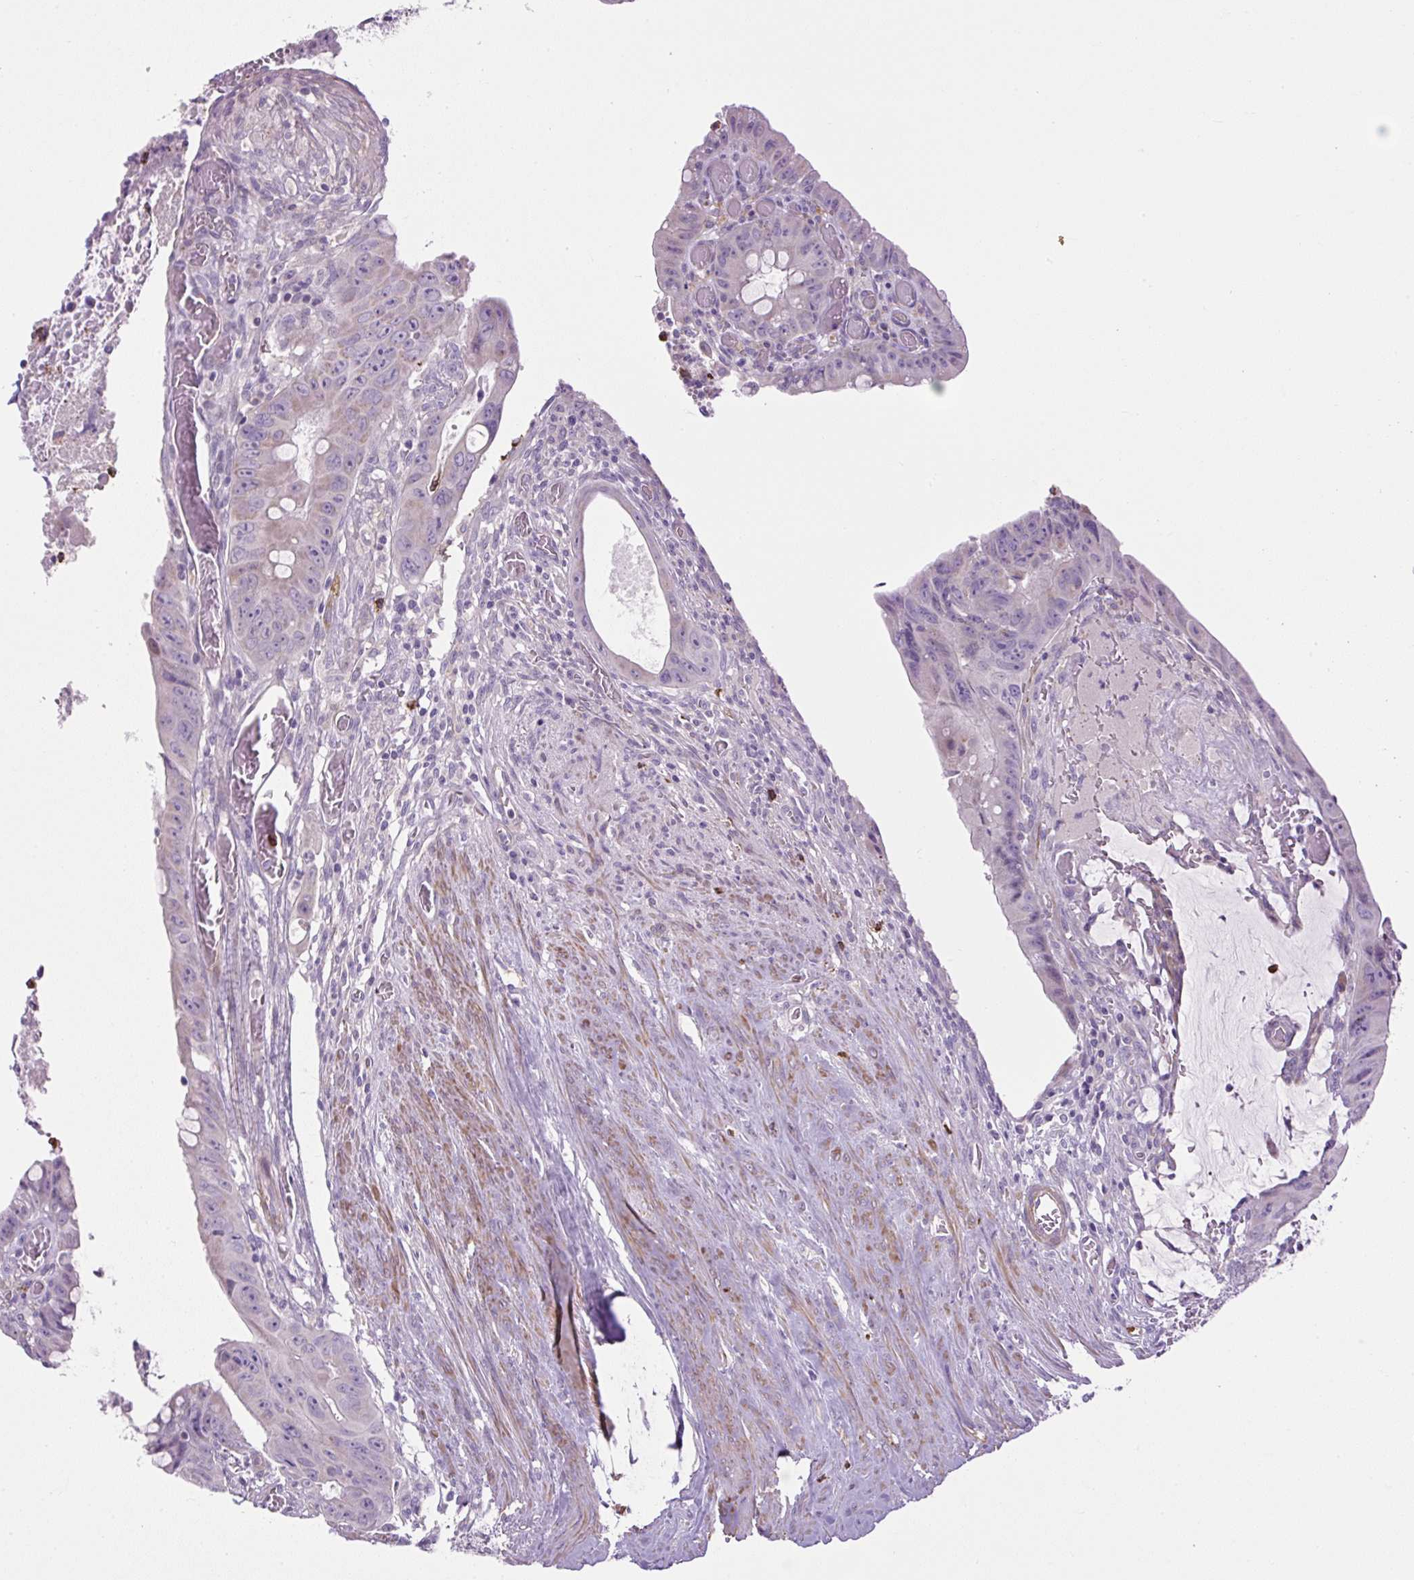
{"staining": {"intensity": "weak", "quantity": "<25%", "location": "cytoplasmic/membranous"}, "tissue": "colorectal cancer", "cell_type": "Tumor cells", "image_type": "cancer", "snomed": [{"axis": "morphology", "description": "Adenocarcinoma, NOS"}, {"axis": "topography", "description": "Rectum"}], "caption": "Tumor cells show no significant protein expression in adenocarcinoma (colorectal). (Stains: DAB IHC with hematoxylin counter stain, Microscopy: brightfield microscopy at high magnification).", "gene": "VWA7", "patient": {"sex": "male", "age": 78}}